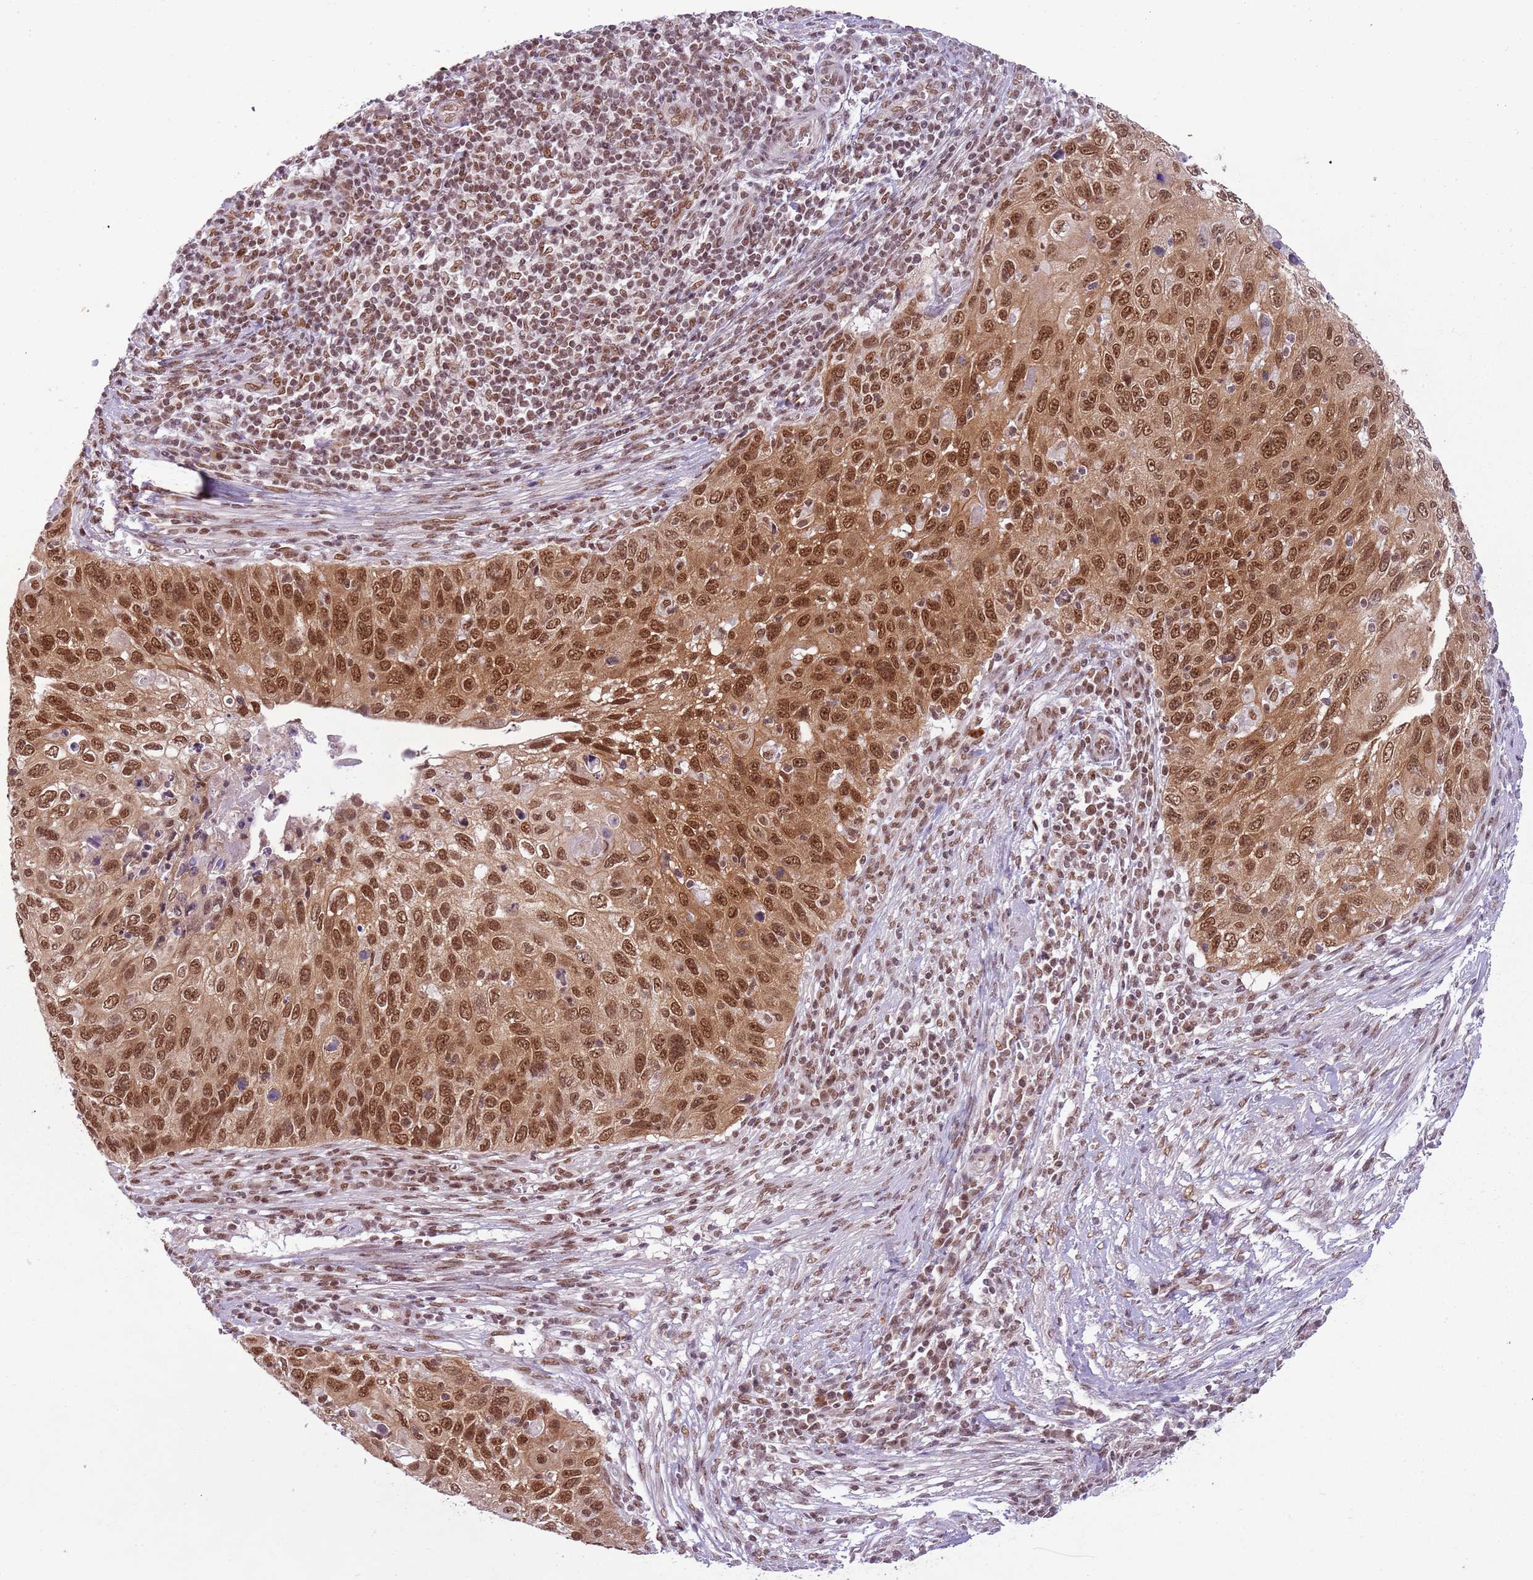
{"staining": {"intensity": "strong", "quantity": ">75%", "location": "nuclear"}, "tissue": "cervical cancer", "cell_type": "Tumor cells", "image_type": "cancer", "snomed": [{"axis": "morphology", "description": "Squamous cell carcinoma, NOS"}, {"axis": "topography", "description": "Cervix"}], "caption": "The histopathology image shows a brown stain indicating the presence of a protein in the nuclear of tumor cells in squamous cell carcinoma (cervical). Using DAB (3,3'-diaminobenzidine) (brown) and hematoxylin (blue) stains, captured at high magnification using brightfield microscopy.", "gene": "FAM120AOS", "patient": {"sex": "female", "age": 70}}